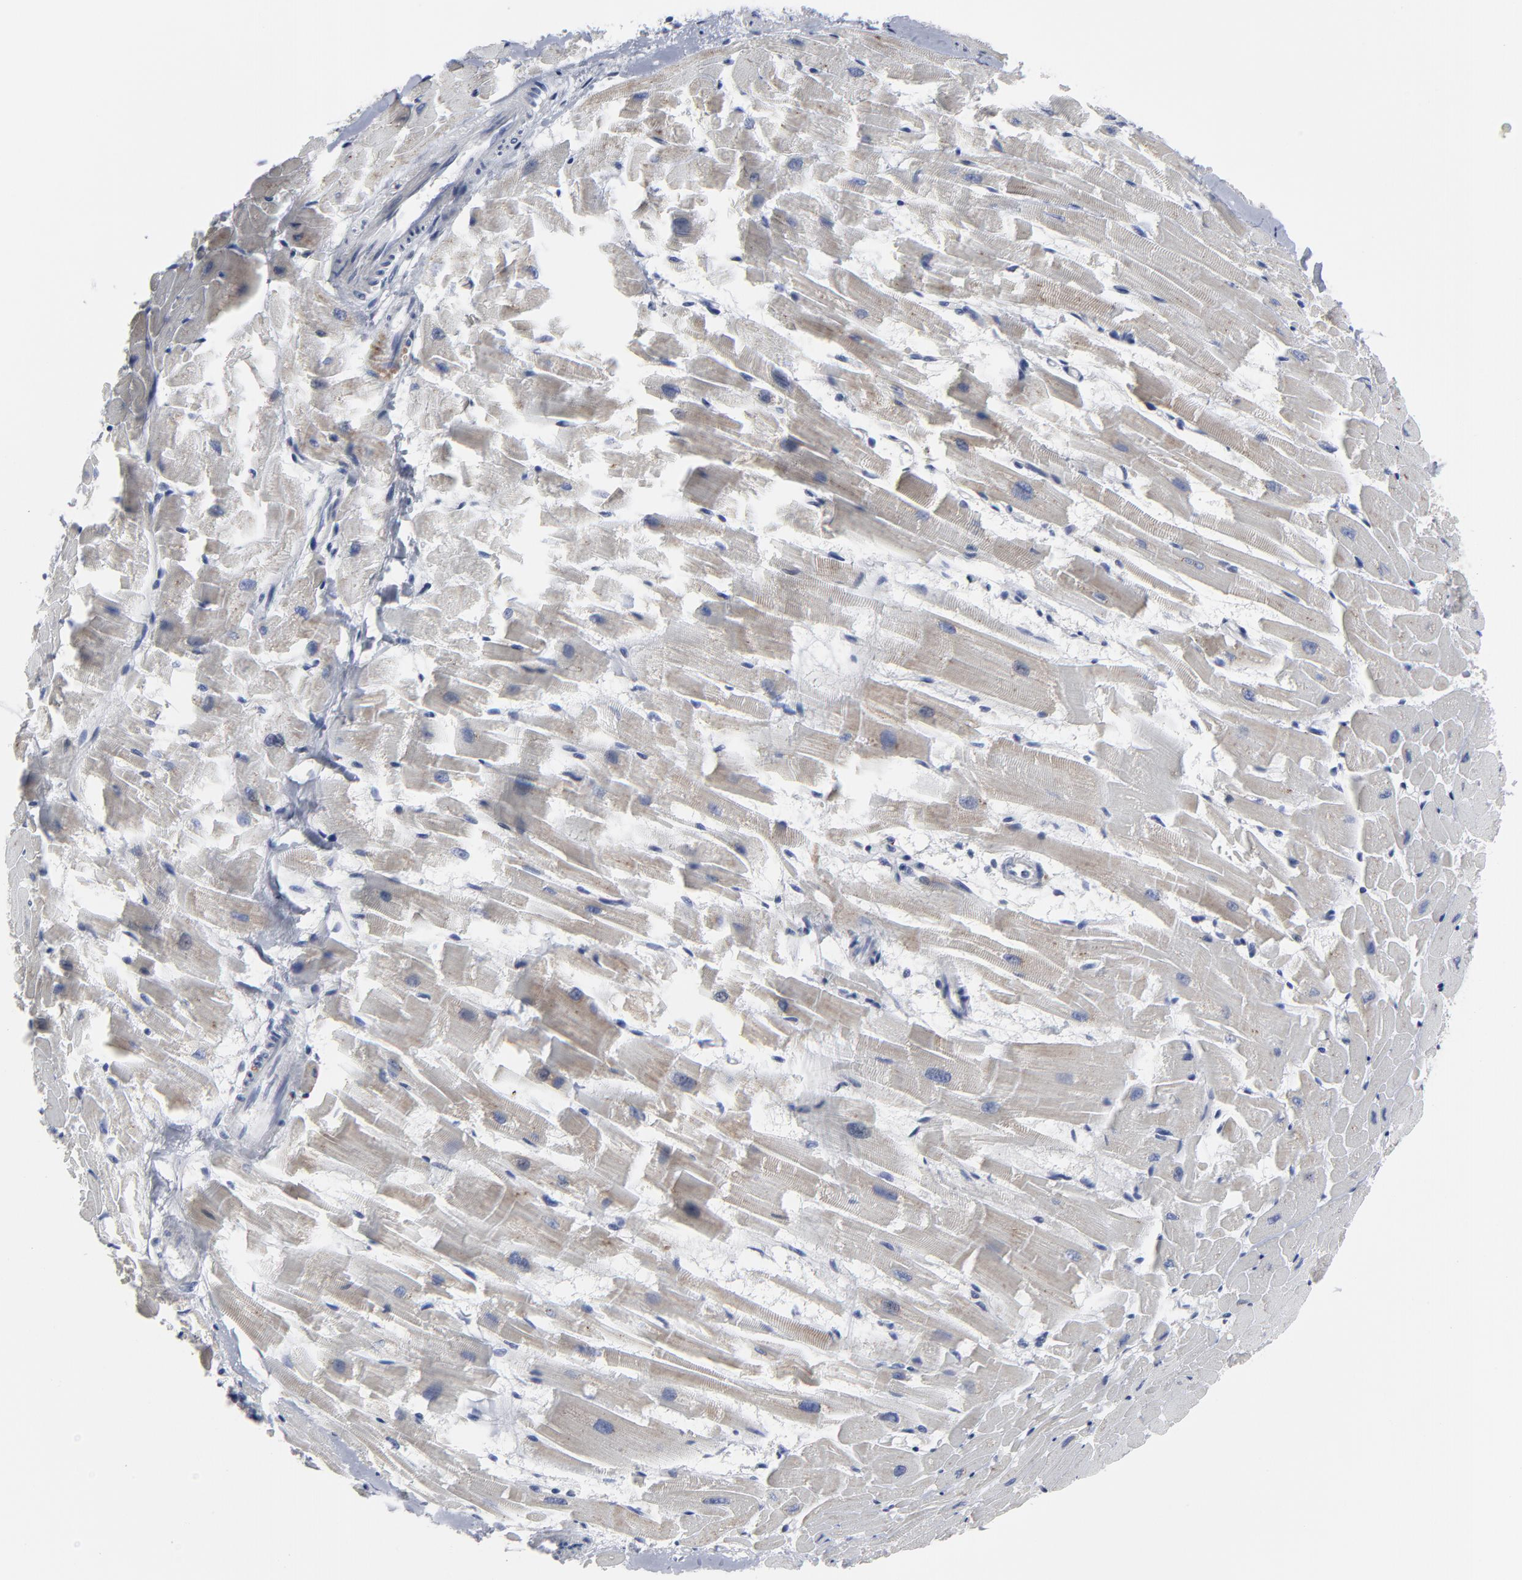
{"staining": {"intensity": "negative", "quantity": "none", "location": "none"}, "tissue": "heart muscle", "cell_type": "Cardiomyocytes", "image_type": "normal", "snomed": [{"axis": "morphology", "description": "Normal tissue, NOS"}, {"axis": "topography", "description": "Heart"}], "caption": "A photomicrograph of heart muscle stained for a protein demonstrates no brown staining in cardiomyocytes. (Immunohistochemistry, brightfield microscopy, high magnification).", "gene": "TXNRD2", "patient": {"sex": "female", "age": 19}}